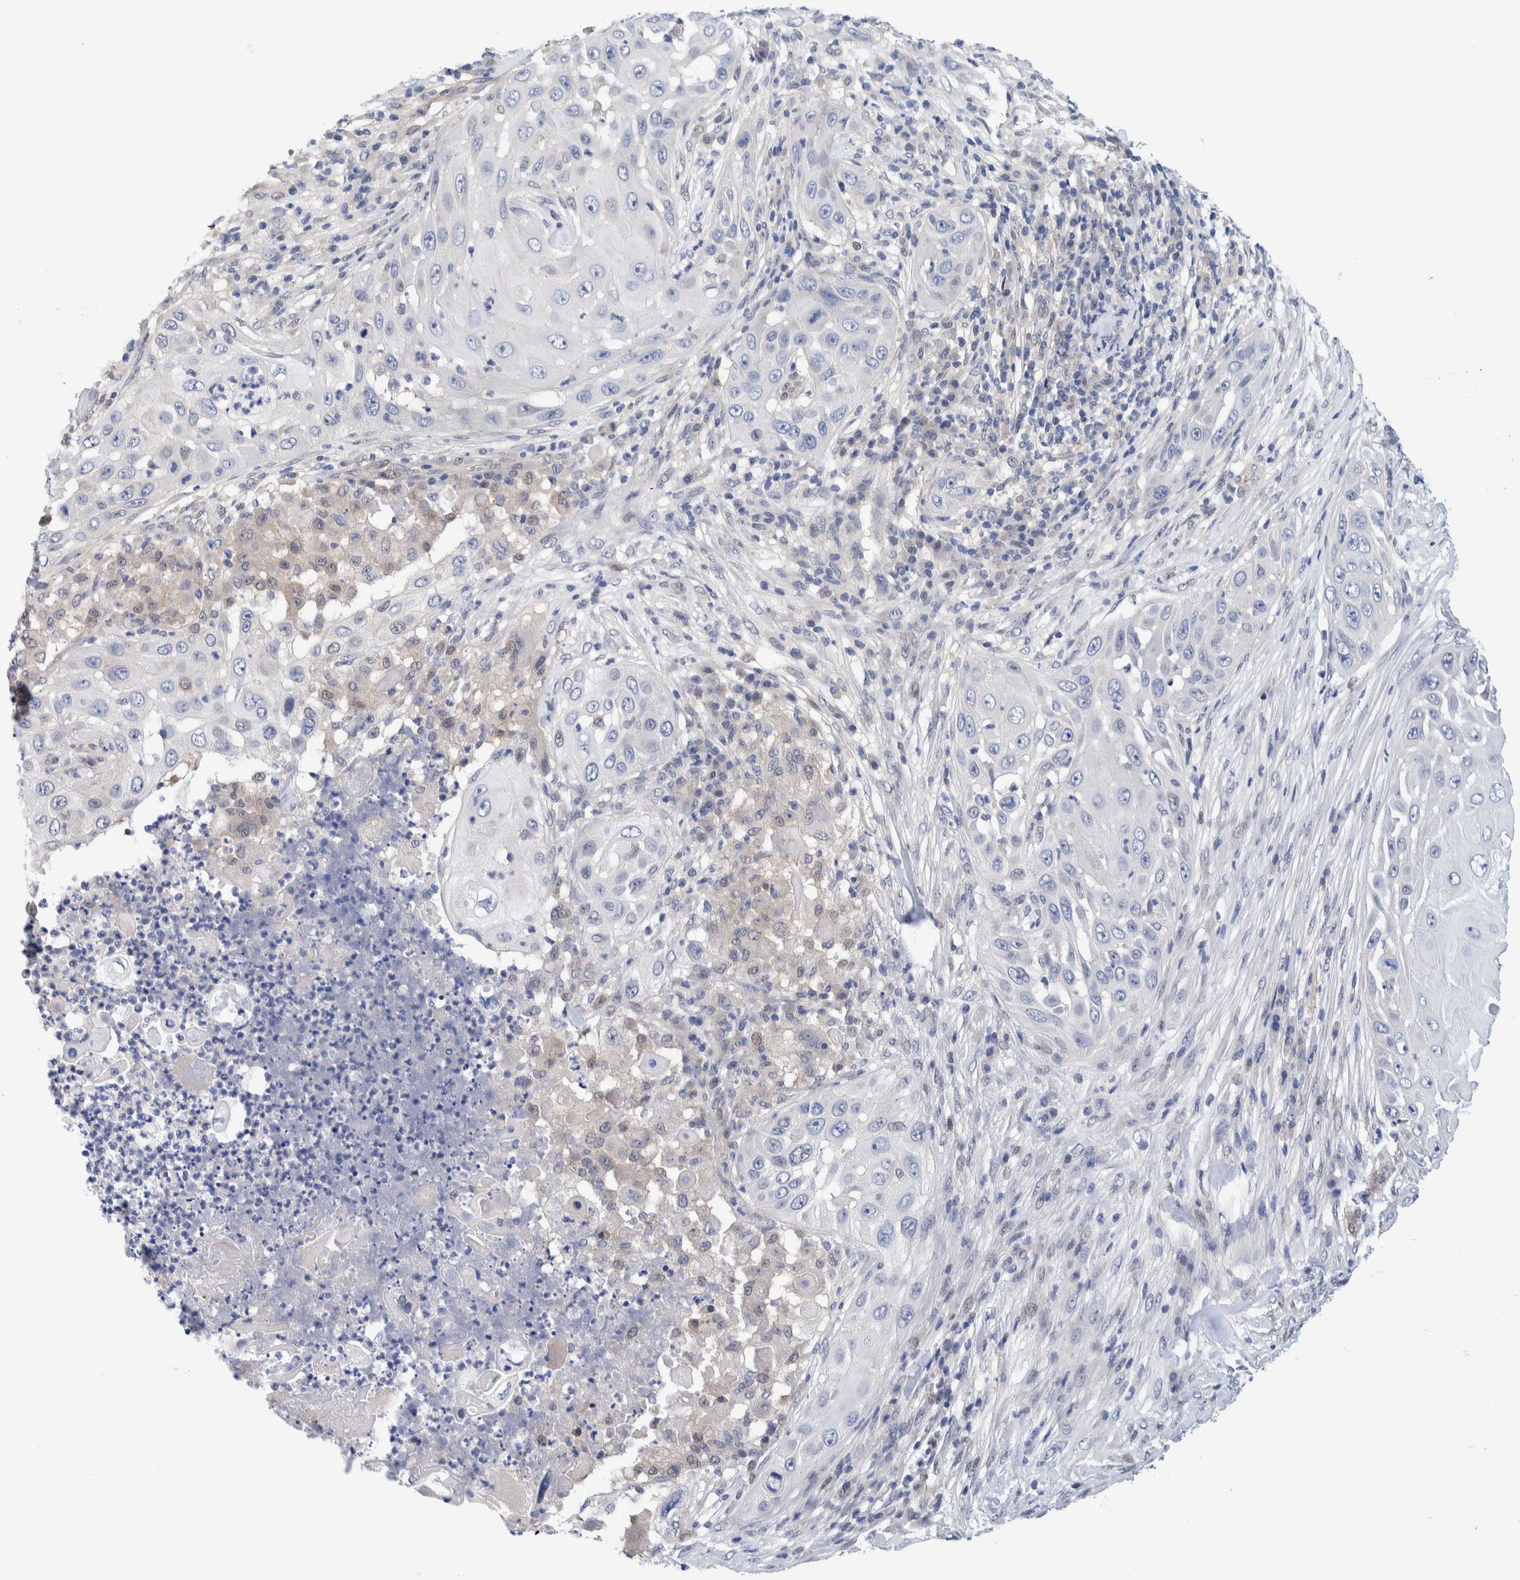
{"staining": {"intensity": "weak", "quantity": "<25%", "location": "nuclear"}, "tissue": "skin cancer", "cell_type": "Tumor cells", "image_type": "cancer", "snomed": [{"axis": "morphology", "description": "Squamous cell carcinoma, NOS"}, {"axis": "topography", "description": "Skin"}], "caption": "Skin cancer was stained to show a protein in brown. There is no significant staining in tumor cells.", "gene": "PFAS", "patient": {"sex": "female", "age": 44}}